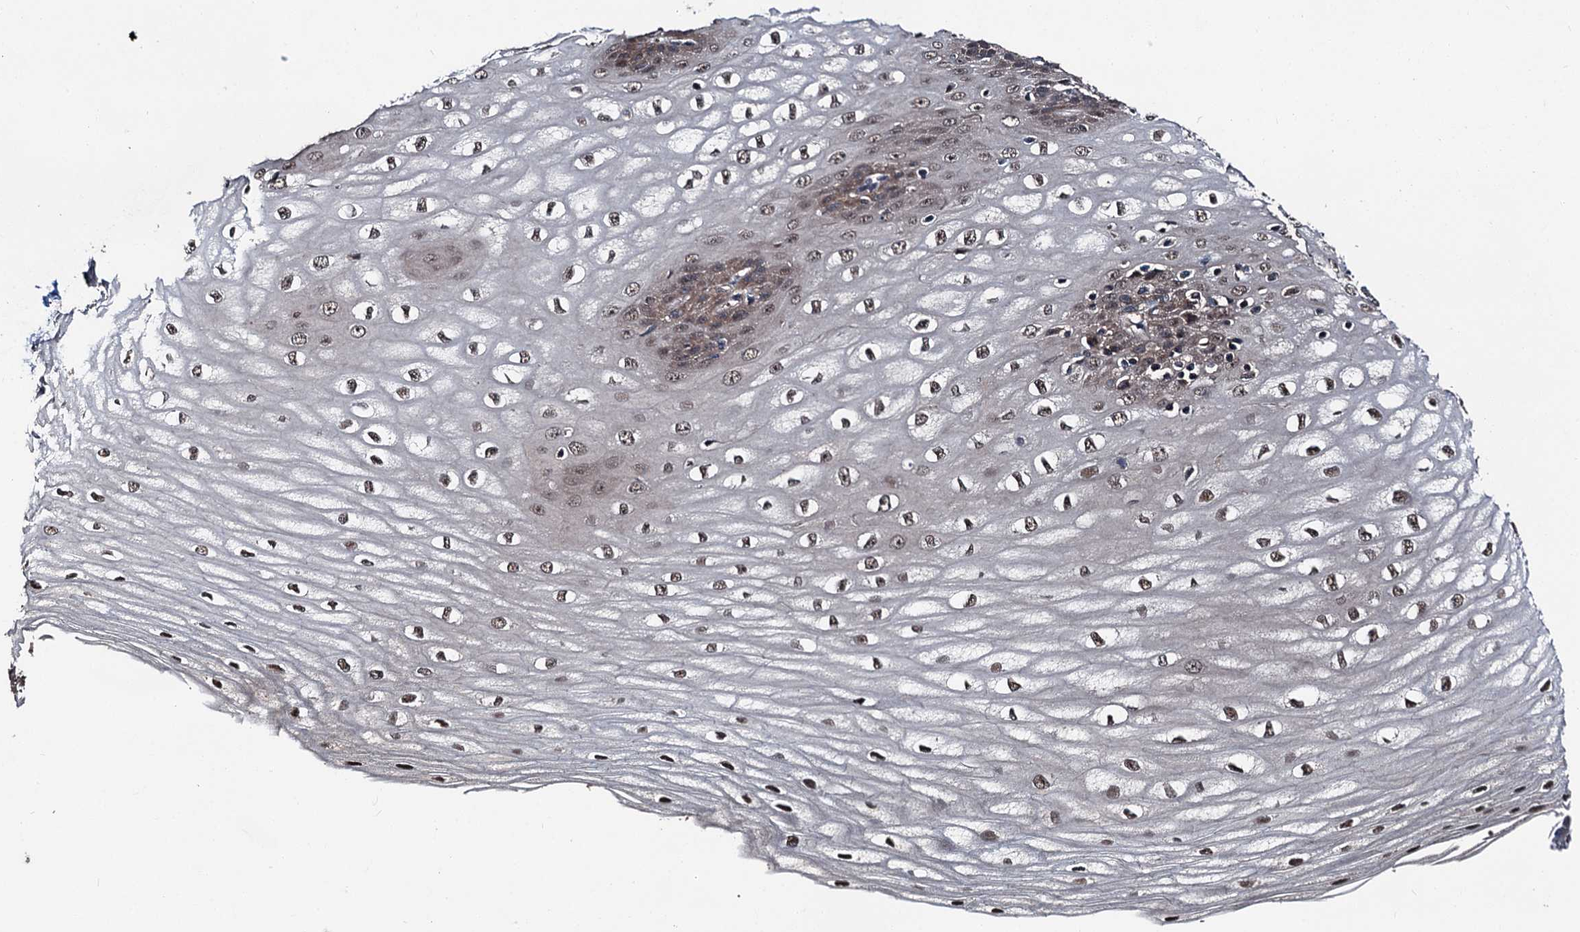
{"staining": {"intensity": "moderate", "quantity": ">75%", "location": "cytoplasmic/membranous,nuclear"}, "tissue": "esophagus", "cell_type": "Squamous epithelial cells", "image_type": "normal", "snomed": [{"axis": "morphology", "description": "Normal tissue, NOS"}, {"axis": "topography", "description": "Esophagus"}], "caption": "Immunohistochemistry (DAB (3,3'-diaminobenzidine)) staining of unremarkable human esophagus demonstrates moderate cytoplasmic/membranous,nuclear protein positivity in approximately >75% of squamous epithelial cells.", "gene": "PSMD13", "patient": {"sex": "male", "age": 60}}